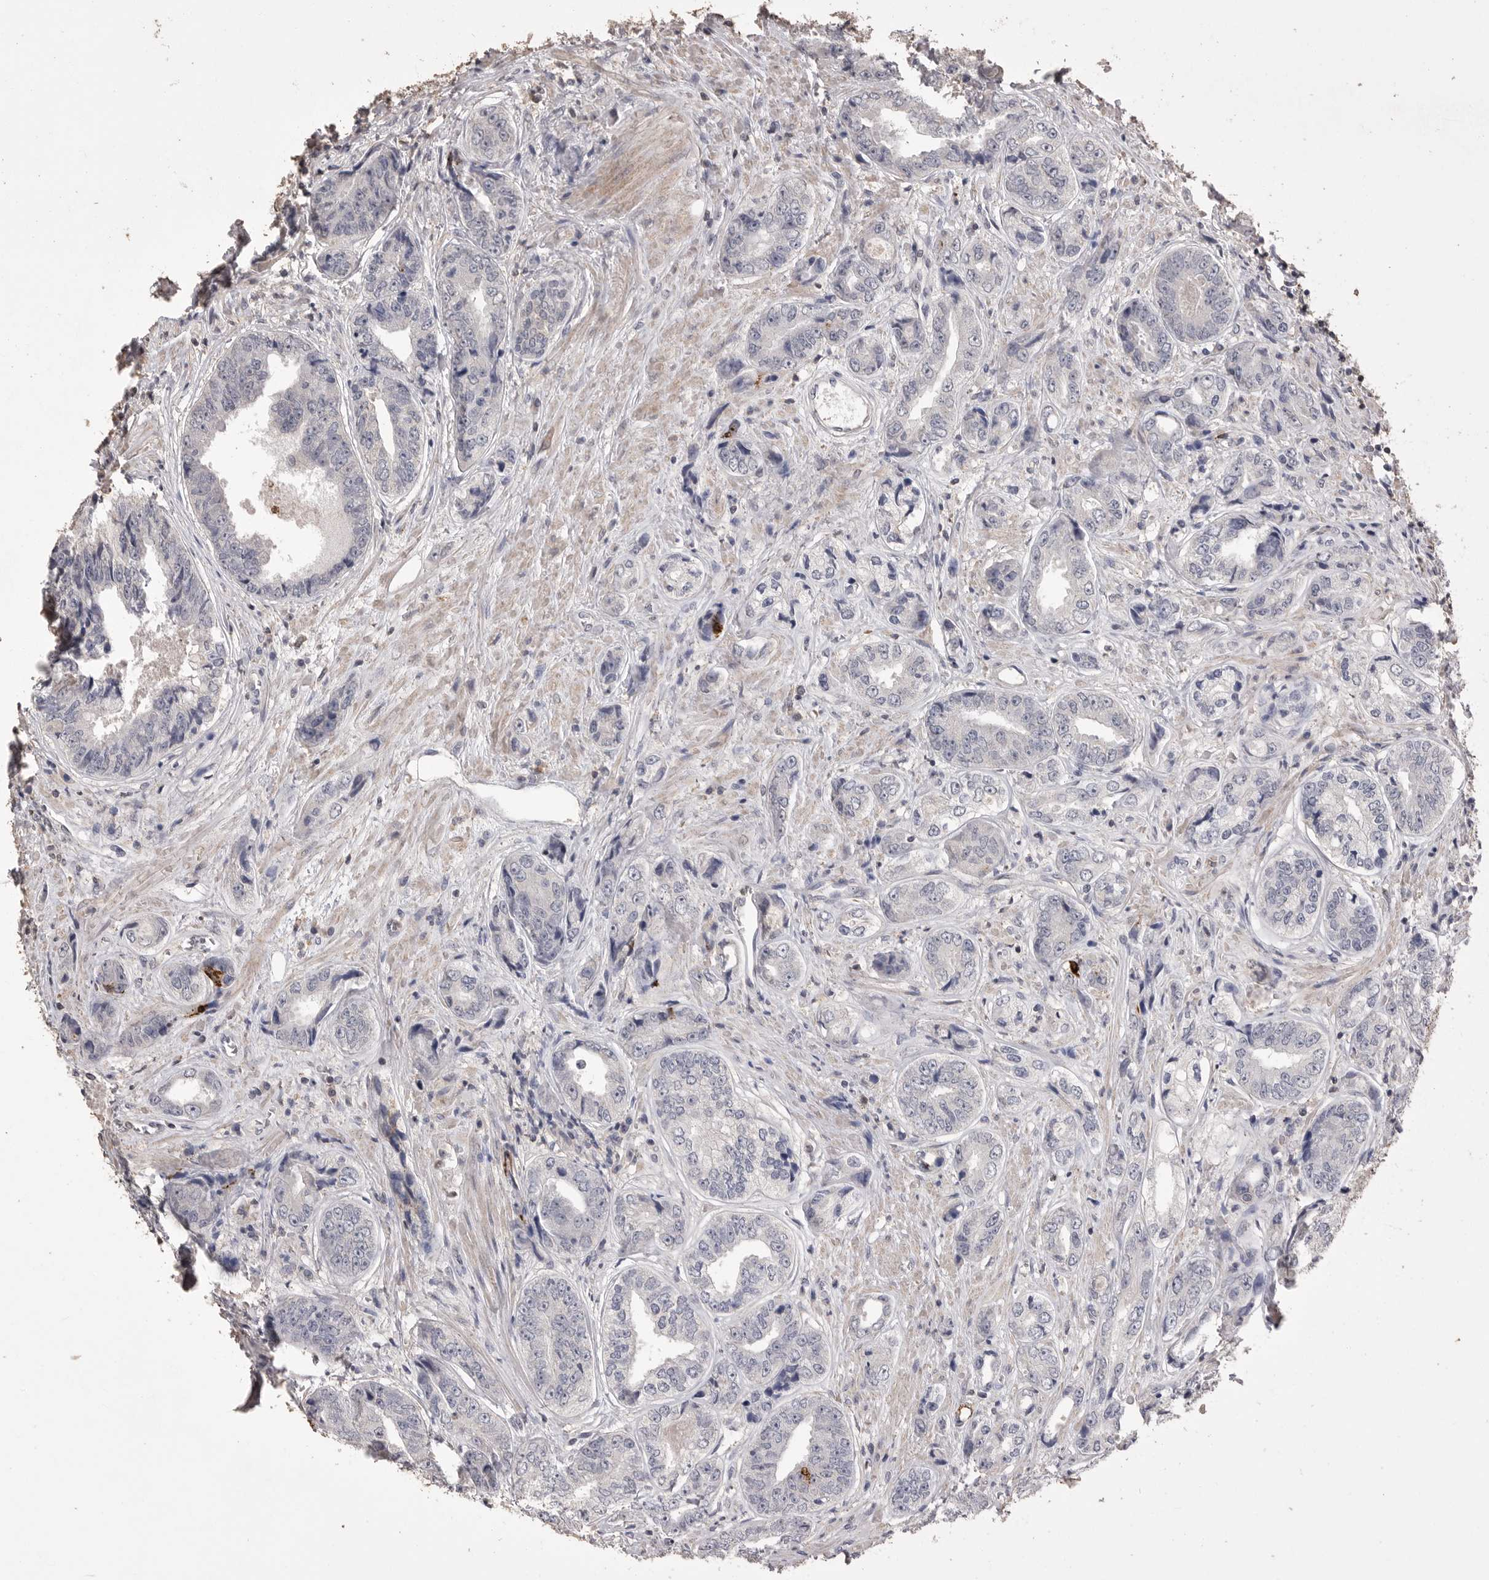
{"staining": {"intensity": "negative", "quantity": "none", "location": "none"}, "tissue": "prostate cancer", "cell_type": "Tumor cells", "image_type": "cancer", "snomed": [{"axis": "morphology", "description": "Adenocarcinoma, High grade"}, {"axis": "topography", "description": "Prostate"}], "caption": "The histopathology image exhibits no significant positivity in tumor cells of high-grade adenocarcinoma (prostate).", "gene": "MMP7", "patient": {"sex": "male", "age": 61}}